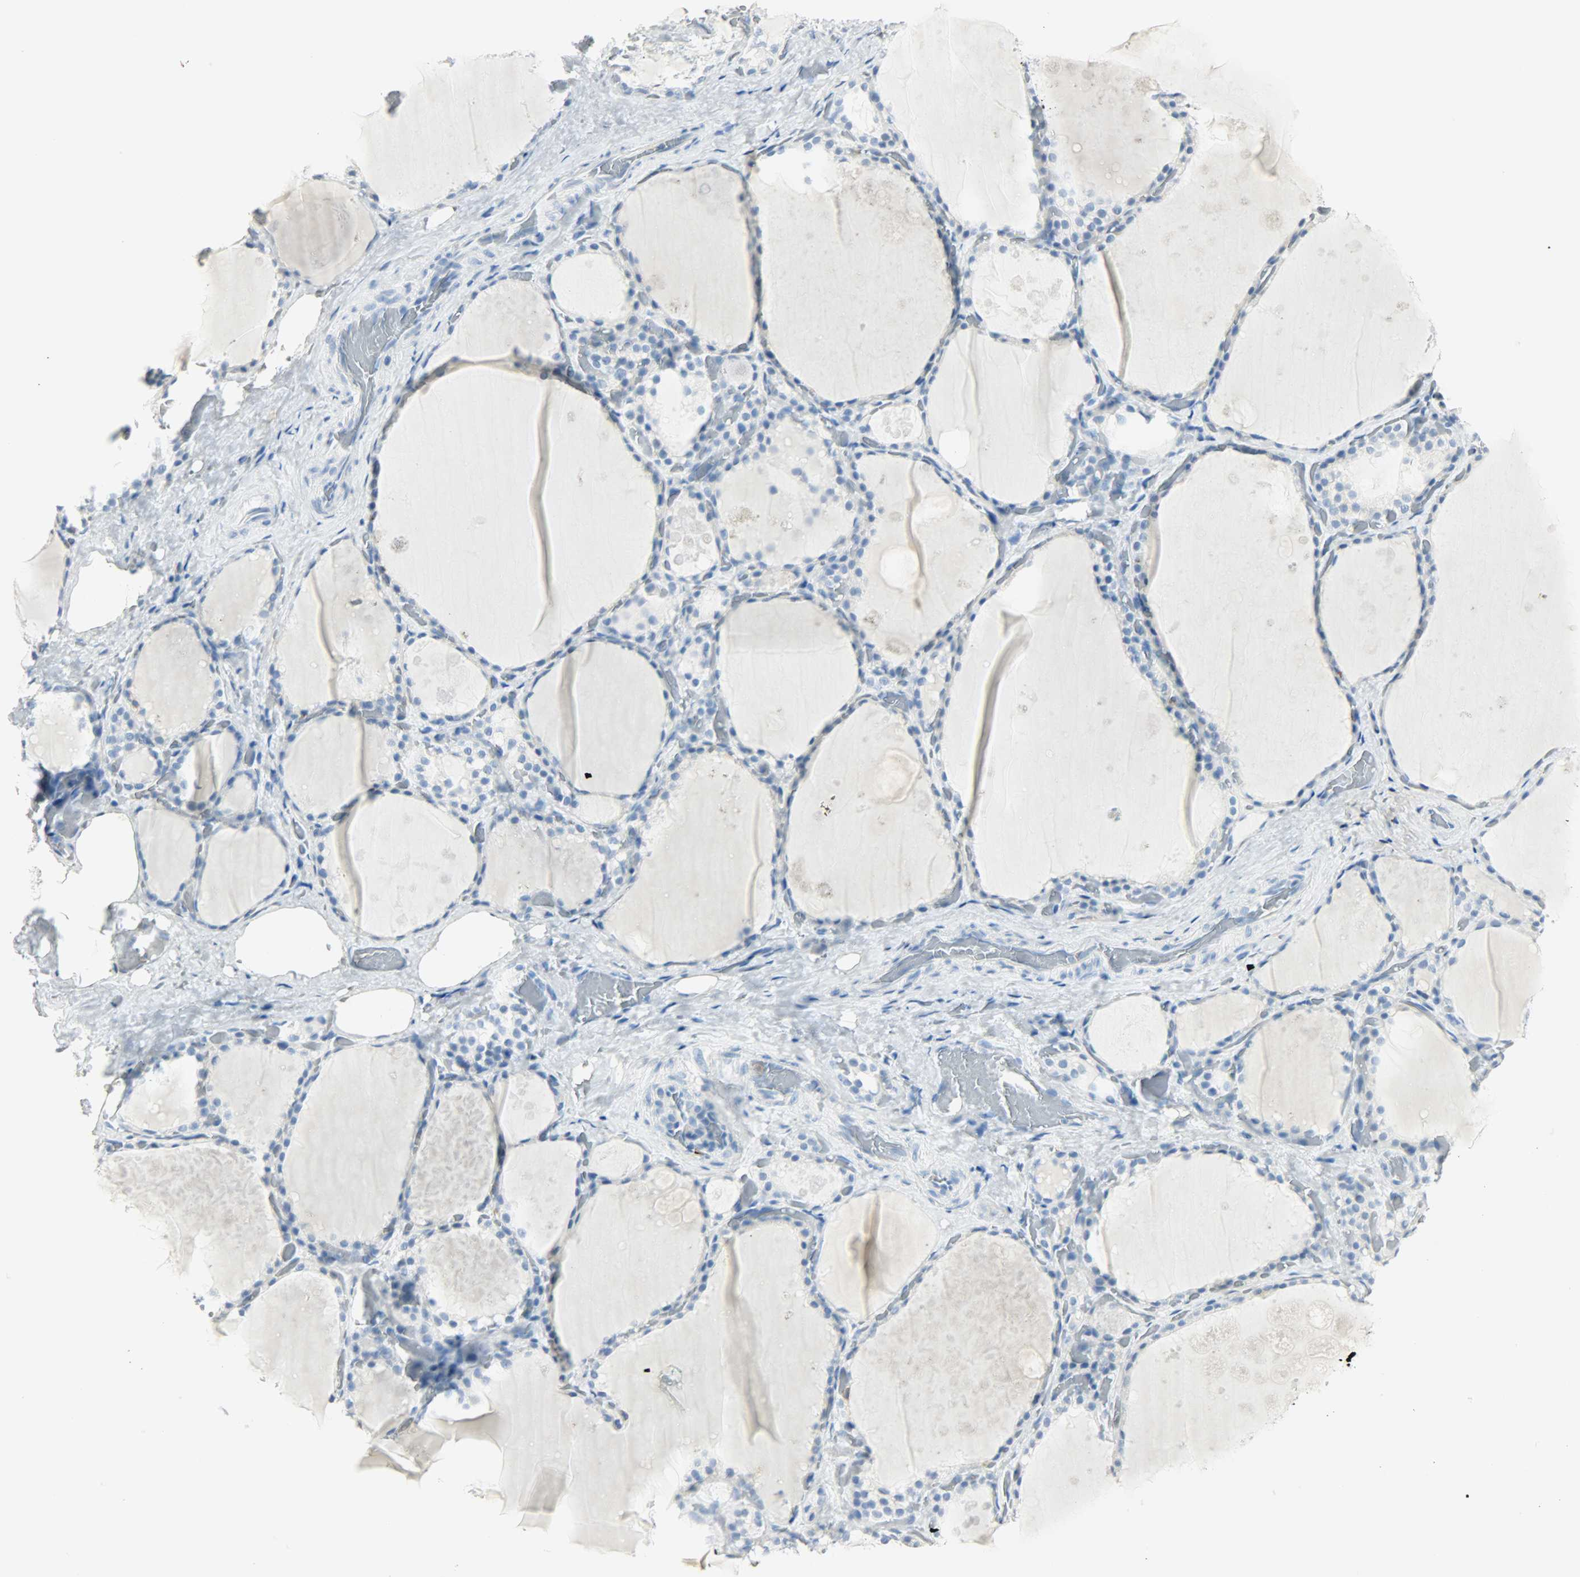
{"staining": {"intensity": "negative", "quantity": "none", "location": "none"}, "tissue": "thyroid gland", "cell_type": "Glandular cells", "image_type": "normal", "snomed": [{"axis": "morphology", "description": "Normal tissue, NOS"}, {"axis": "topography", "description": "Thyroid gland"}], "caption": "Immunohistochemistry (IHC) photomicrograph of unremarkable thyroid gland: human thyroid gland stained with DAB (3,3'-diaminobenzidine) demonstrates no significant protein expression in glandular cells.", "gene": "PTPN6", "patient": {"sex": "male", "age": 61}}